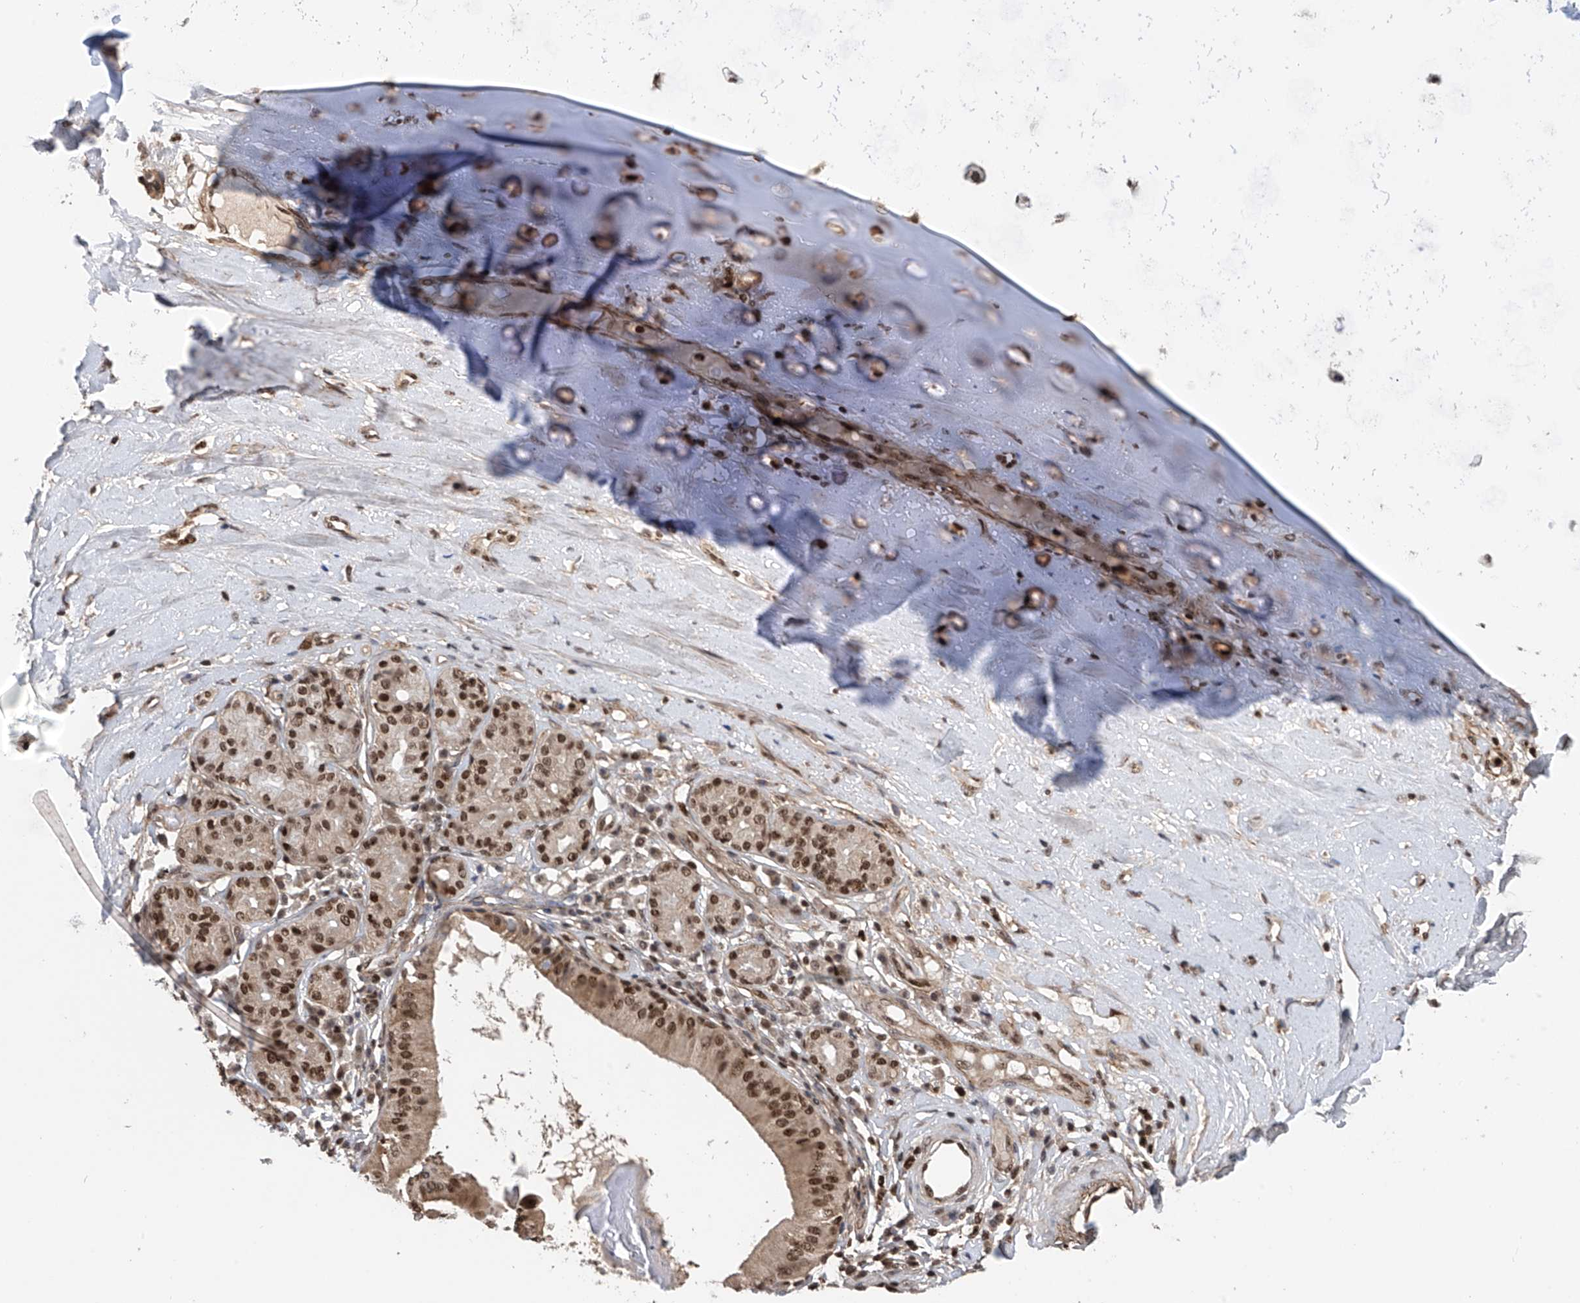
{"staining": {"intensity": "weak", "quantity": ">75%", "location": "cytoplasmic/membranous"}, "tissue": "adipose tissue", "cell_type": "Adipocytes", "image_type": "normal", "snomed": [{"axis": "morphology", "description": "Normal tissue, NOS"}, {"axis": "morphology", "description": "Basal cell carcinoma"}, {"axis": "topography", "description": "Cartilage tissue"}, {"axis": "topography", "description": "Nasopharynx"}, {"axis": "topography", "description": "Oral tissue"}], "caption": "Immunohistochemical staining of unremarkable human adipose tissue displays low levels of weak cytoplasmic/membranous expression in approximately >75% of adipocytes.", "gene": "DNAJC9", "patient": {"sex": "female", "age": 77}}